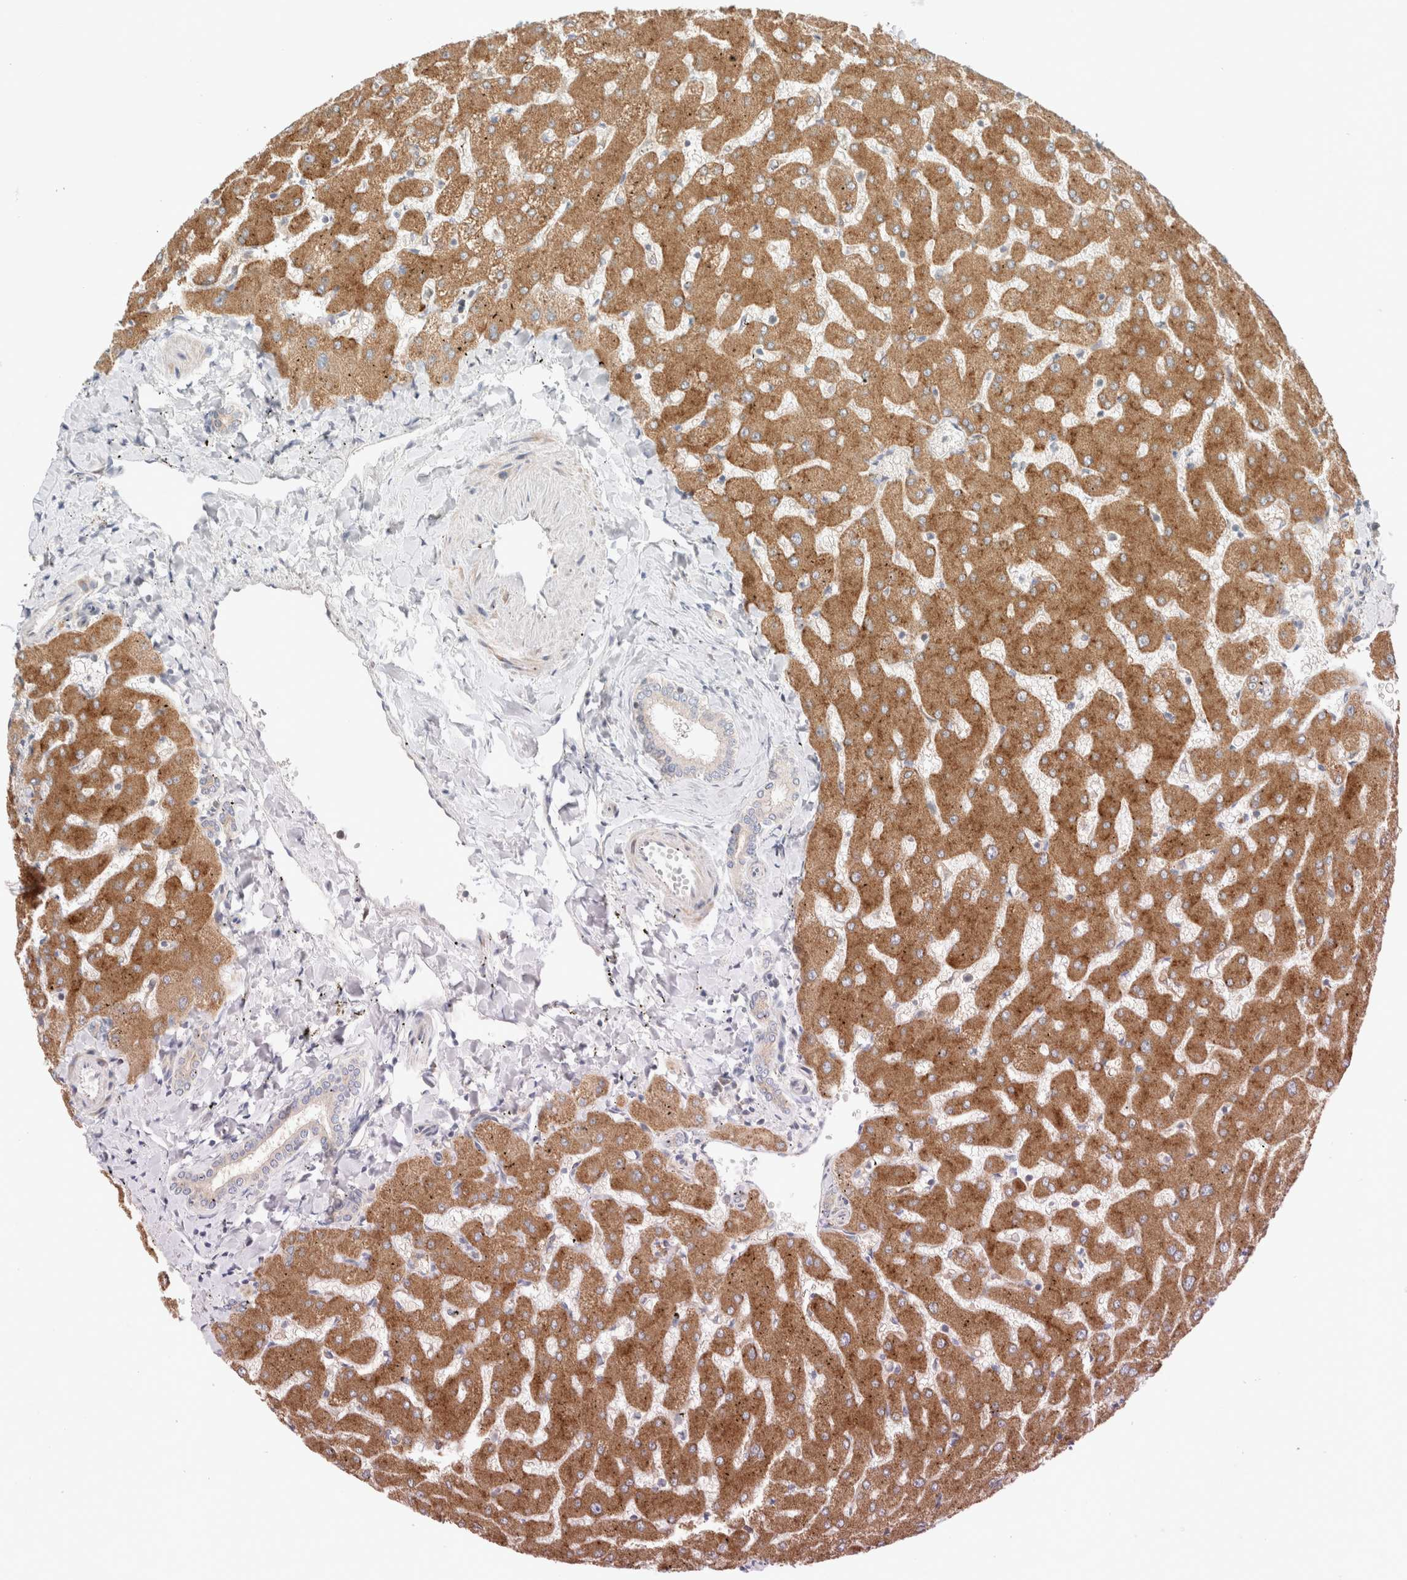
{"staining": {"intensity": "negative", "quantity": "none", "location": "none"}, "tissue": "liver", "cell_type": "Cholangiocytes", "image_type": "normal", "snomed": [{"axis": "morphology", "description": "Normal tissue, NOS"}, {"axis": "topography", "description": "Liver"}], "caption": "The IHC micrograph has no significant positivity in cholangiocytes of liver.", "gene": "MRM3", "patient": {"sex": "female", "age": 63}}